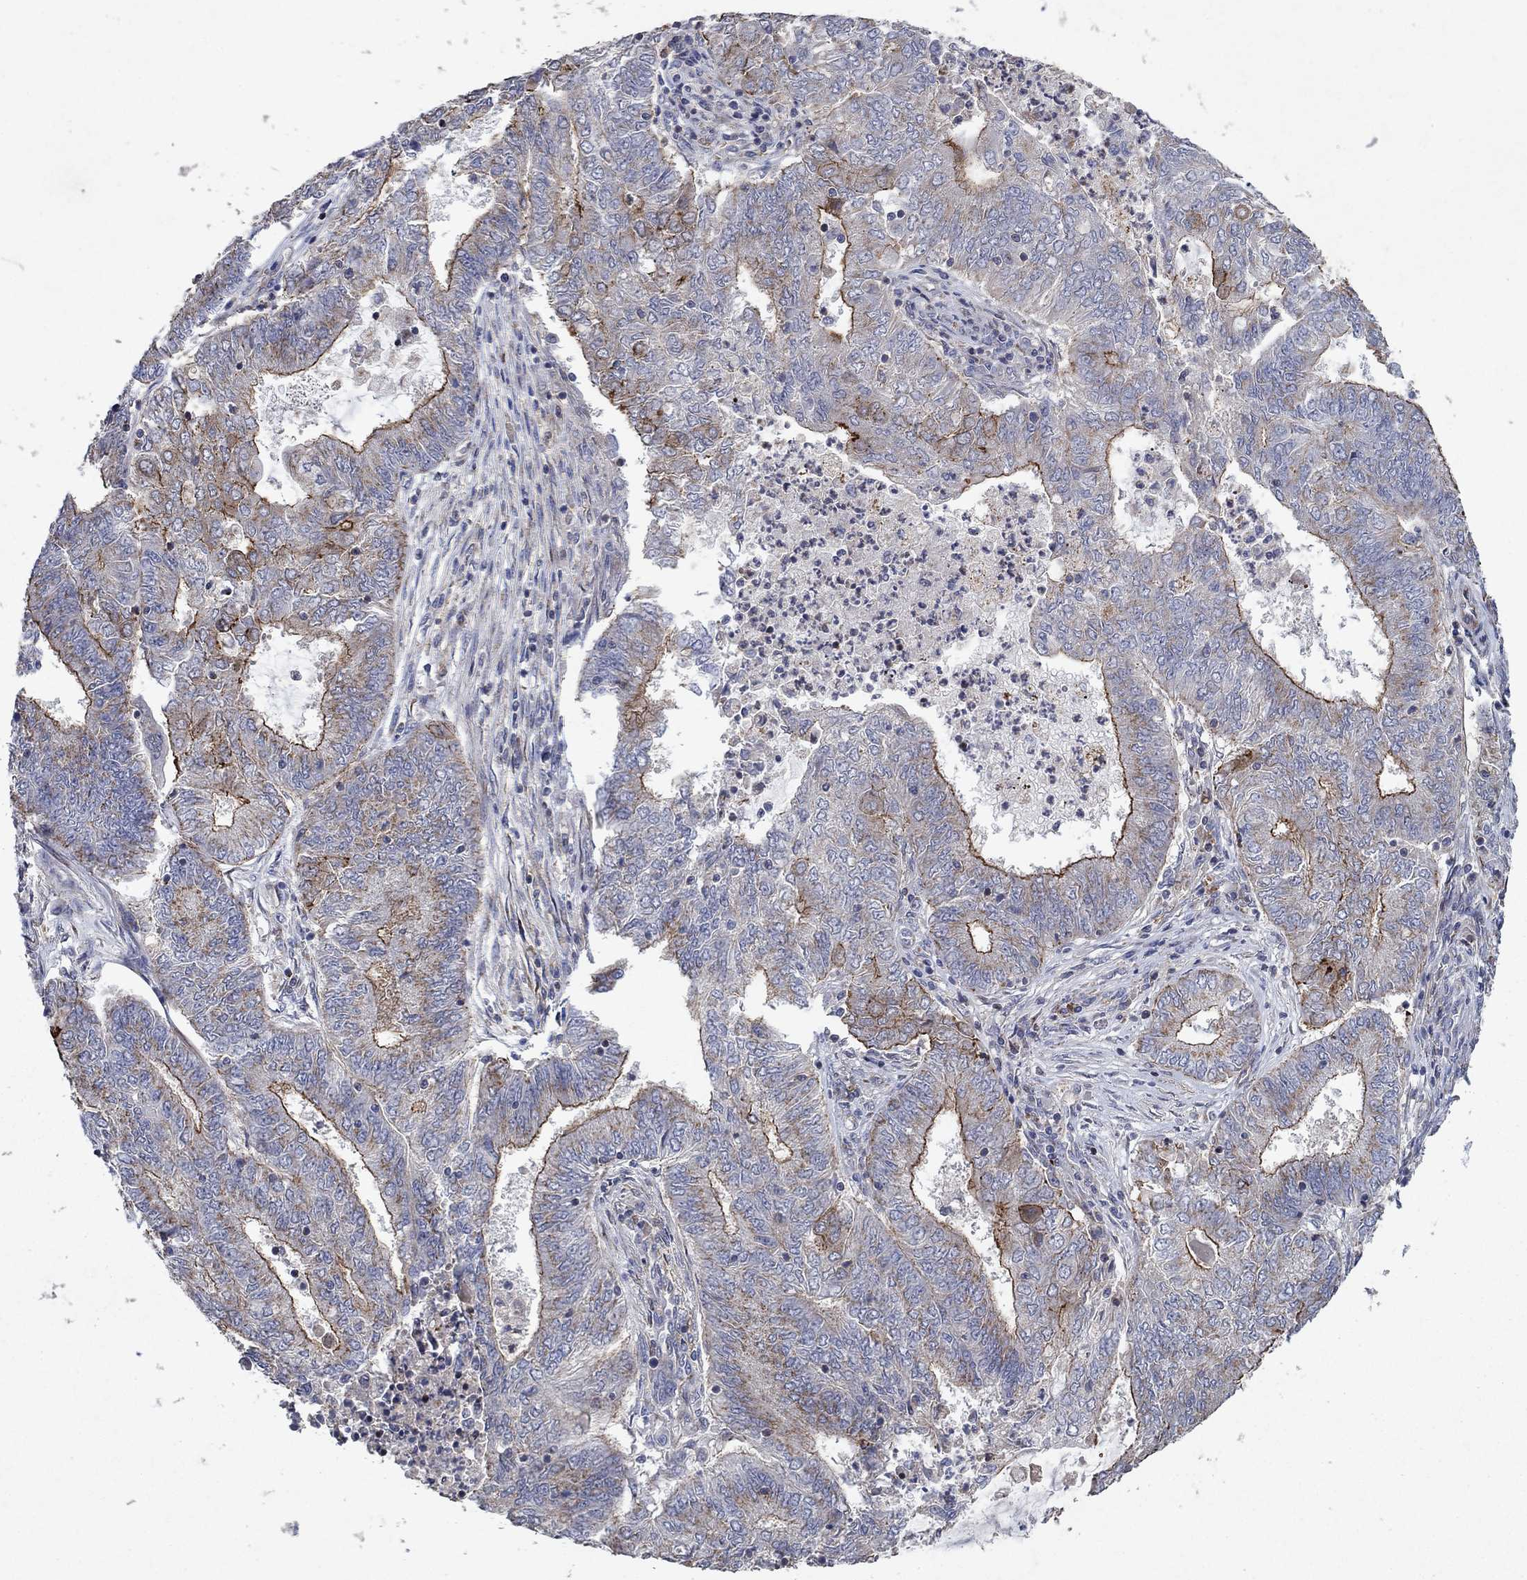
{"staining": {"intensity": "strong", "quantity": "<25%", "location": "cytoplasmic/membranous"}, "tissue": "endometrial cancer", "cell_type": "Tumor cells", "image_type": "cancer", "snomed": [{"axis": "morphology", "description": "Adenocarcinoma, NOS"}, {"axis": "topography", "description": "Endometrium"}], "caption": "Immunohistochemistry (IHC) micrograph of neoplastic tissue: human adenocarcinoma (endometrial) stained using immunohistochemistry (IHC) shows medium levels of strong protein expression localized specifically in the cytoplasmic/membranous of tumor cells, appearing as a cytoplasmic/membranous brown color.", "gene": "FRG1", "patient": {"sex": "female", "age": 62}}